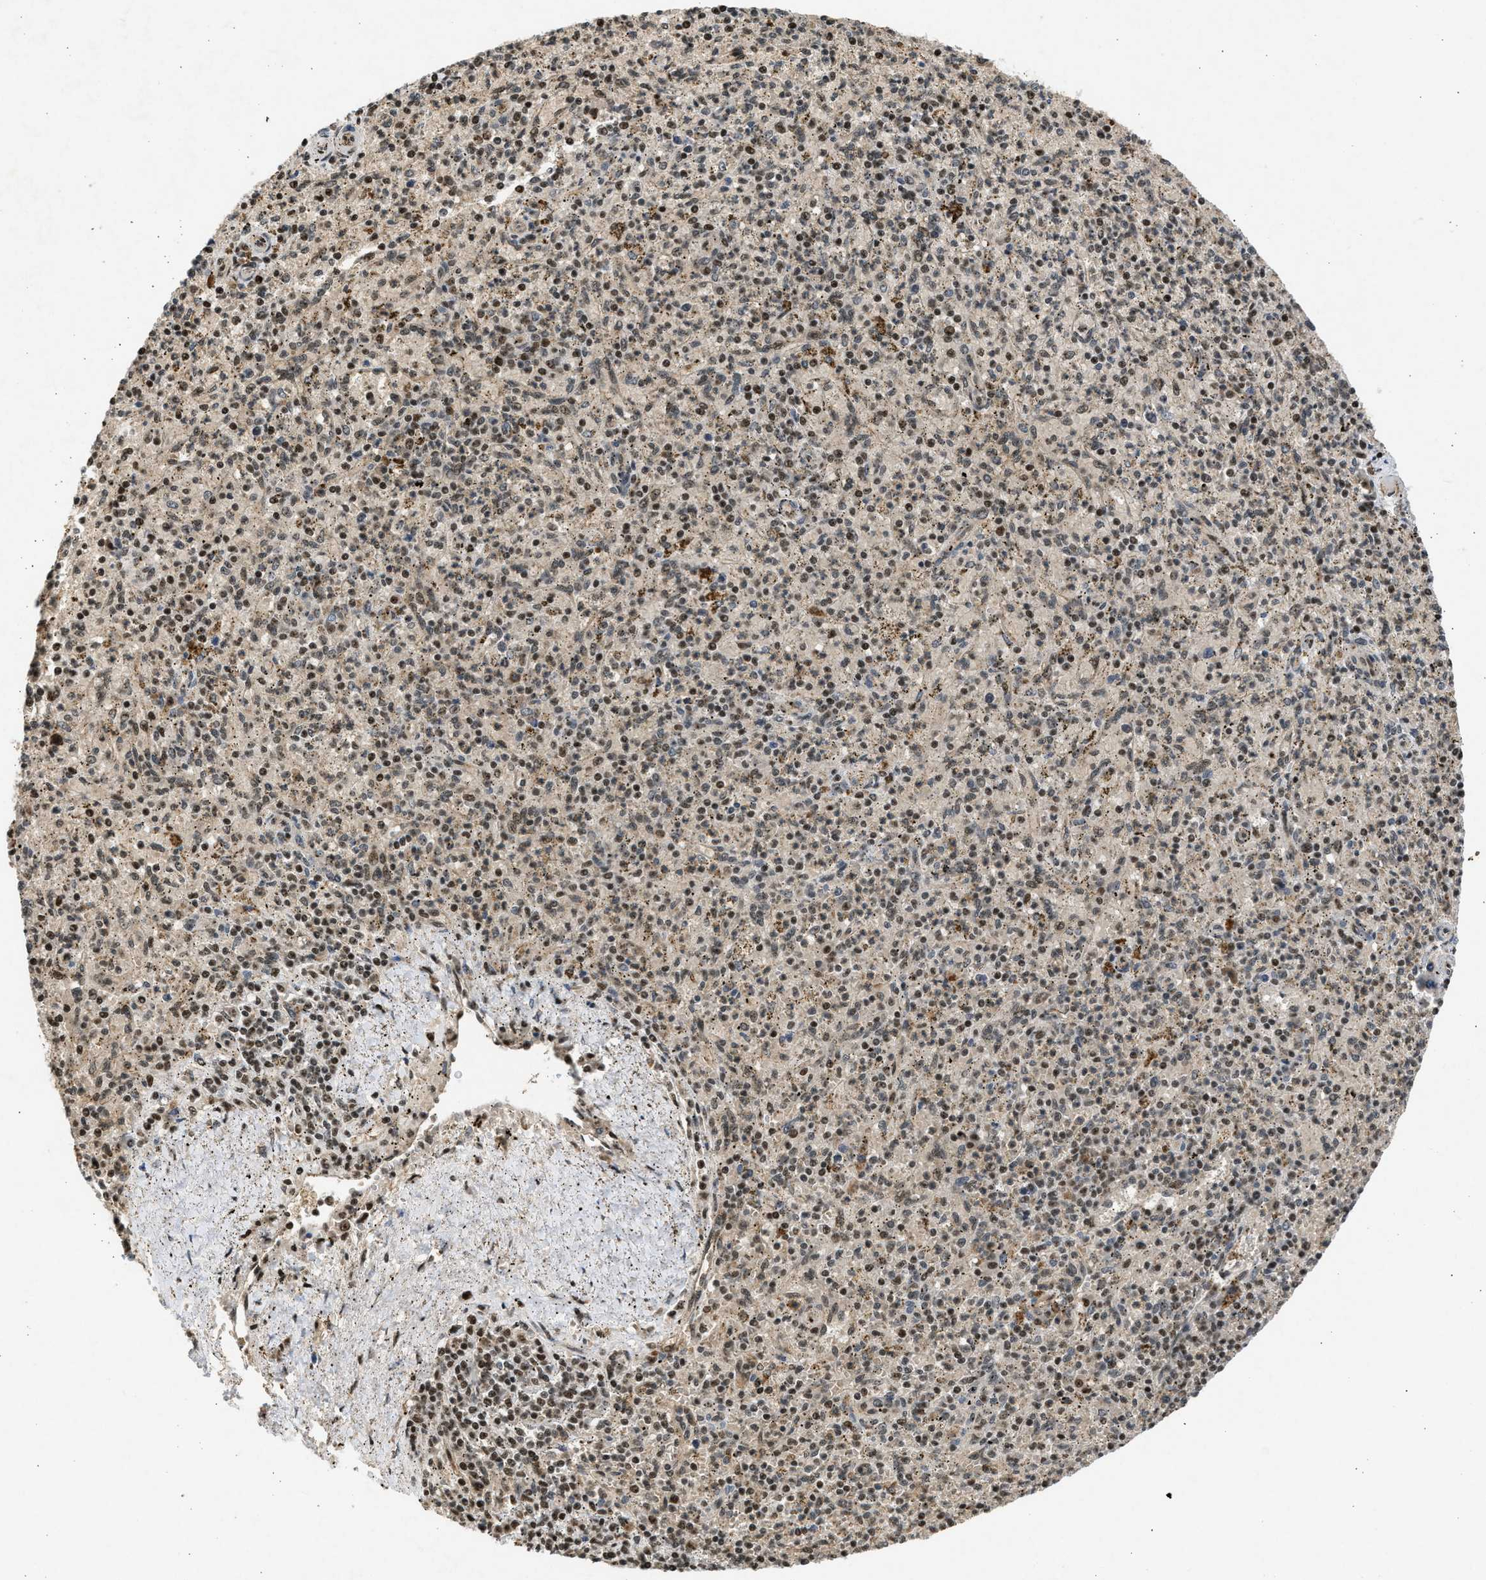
{"staining": {"intensity": "moderate", "quantity": ">75%", "location": "nuclear"}, "tissue": "spleen", "cell_type": "Cells in red pulp", "image_type": "normal", "snomed": [{"axis": "morphology", "description": "Normal tissue, NOS"}, {"axis": "topography", "description": "Spleen"}], "caption": "Immunohistochemistry (DAB) staining of normal spleen exhibits moderate nuclear protein expression in about >75% of cells in red pulp.", "gene": "TFDP2", "patient": {"sex": "male", "age": 72}}